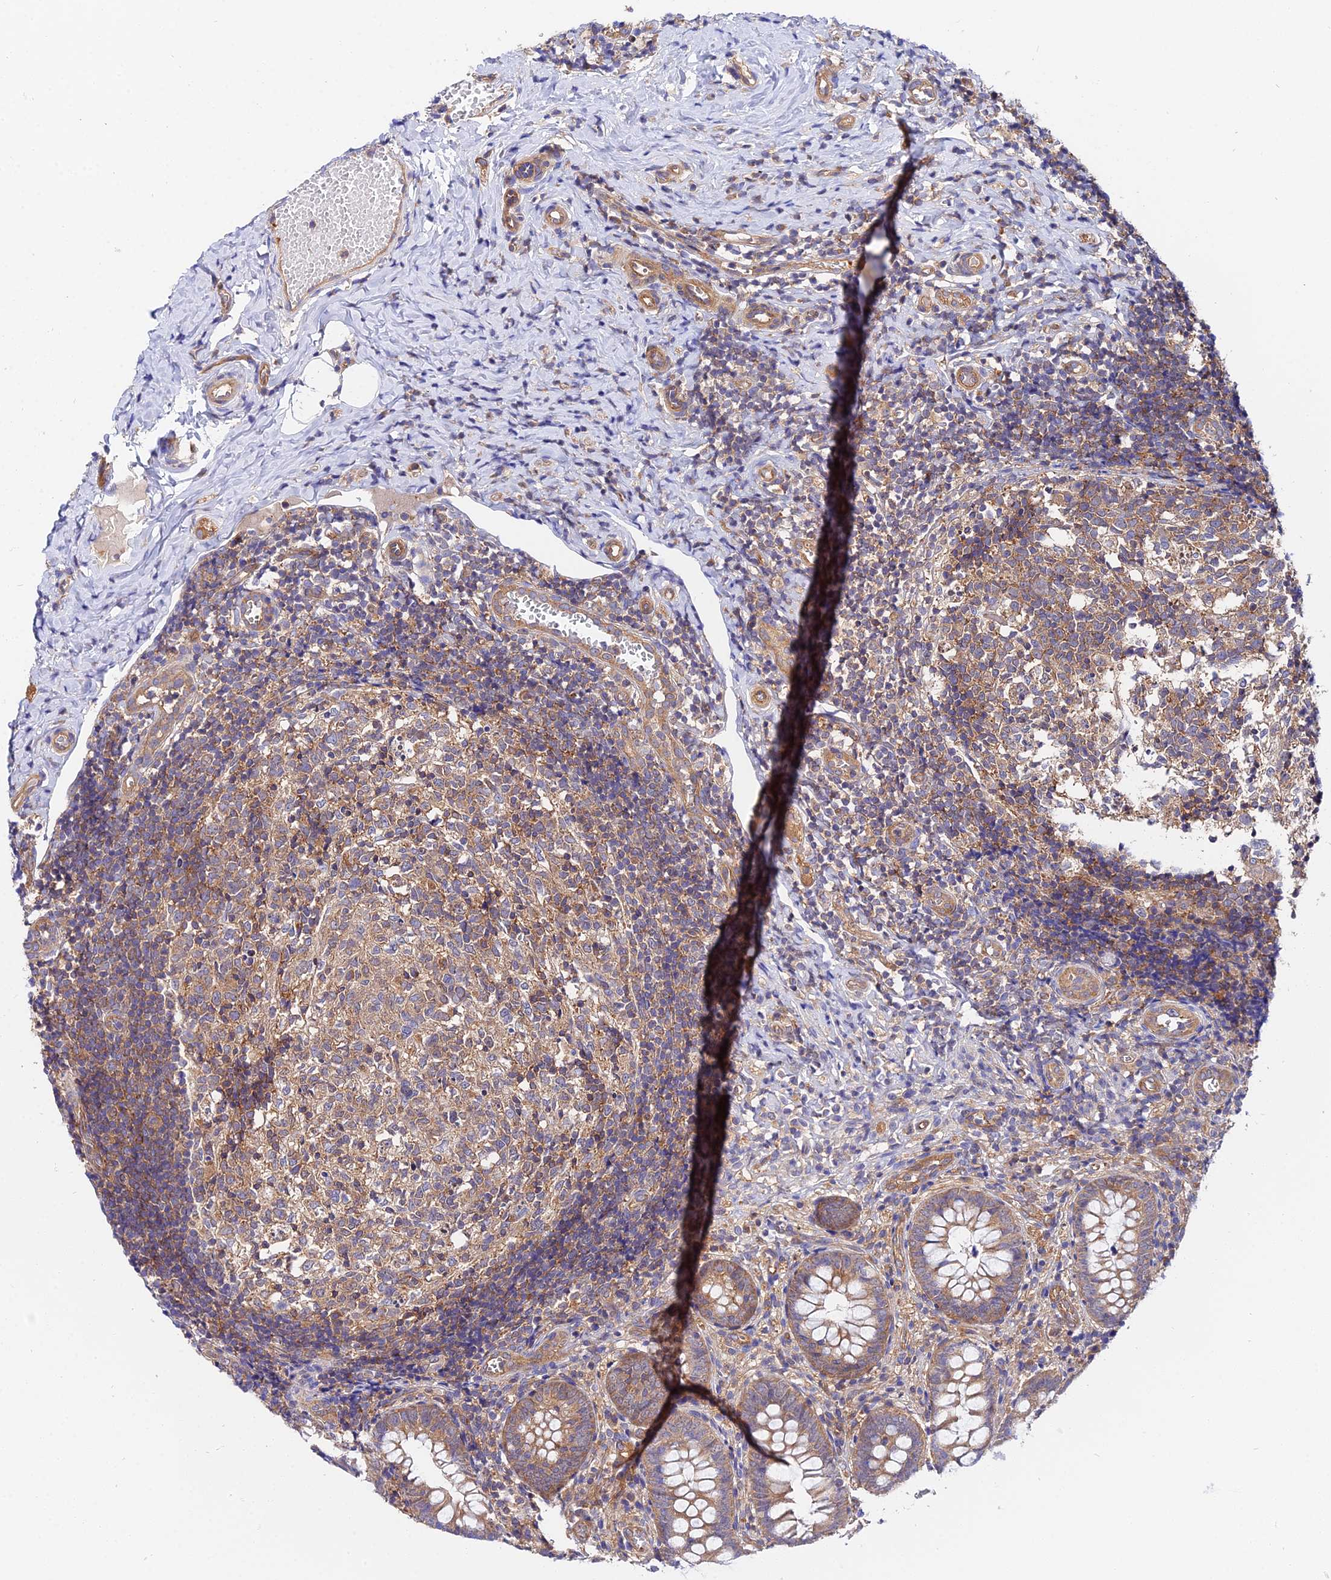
{"staining": {"intensity": "moderate", "quantity": ">75%", "location": "cytoplasmic/membranous"}, "tissue": "appendix", "cell_type": "Glandular cells", "image_type": "normal", "snomed": [{"axis": "morphology", "description": "Normal tissue, NOS"}, {"axis": "topography", "description": "Appendix"}], "caption": "A photomicrograph of human appendix stained for a protein reveals moderate cytoplasmic/membranous brown staining in glandular cells.", "gene": "PPP2R2A", "patient": {"sex": "male", "age": 8}}